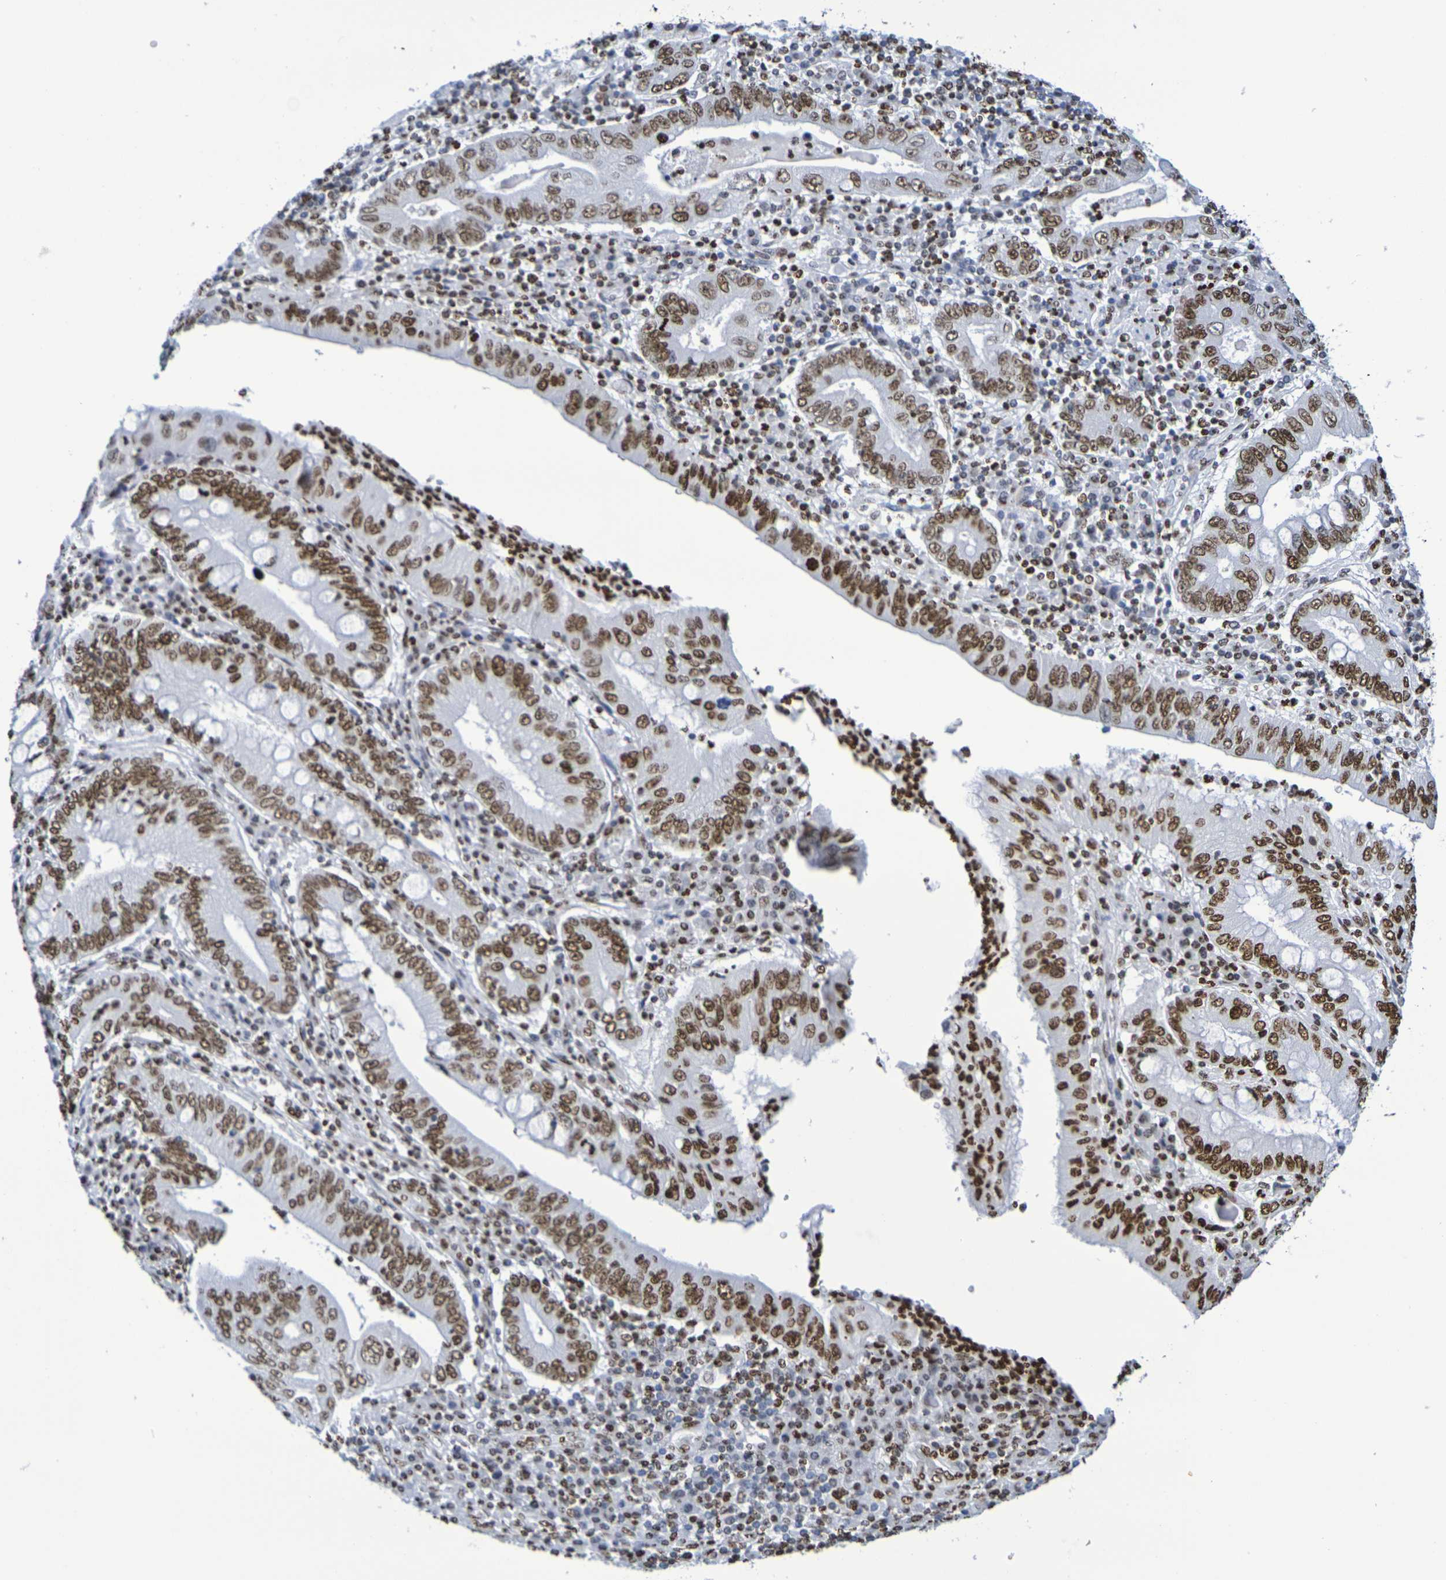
{"staining": {"intensity": "moderate", "quantity": ">75%", "location": "nuclear"}, "tissue": "stomach cancer", "cell_type": "Tumor cells", "image_type": "cancer", "snomed": [{"axis": "morphology", "description": "Normal tissue, NOS"}, {"axis": "morphology", "description": "Adenocarcinoma, NOS"}, {"axis": "topography", "description": "Esophagus"}, {"axis": "topography", "description": "Stomach, upper"}, {"axis": "topography", "description": "Peripheral nerve tissue"}], "caption": "The photomicrograph demonstrates immunohistochemical staining of stomach cancer. There is moderate nuclear staining is appreciated in about >75% of tumor cells. The staining was performed using DAB to visualize the protein expression in brown, while the nuclei were stained in blue with hematoxylin (Magnification: 20x).", "gene": "H1-5", "patient": {"sex": "male", "age": 62}}